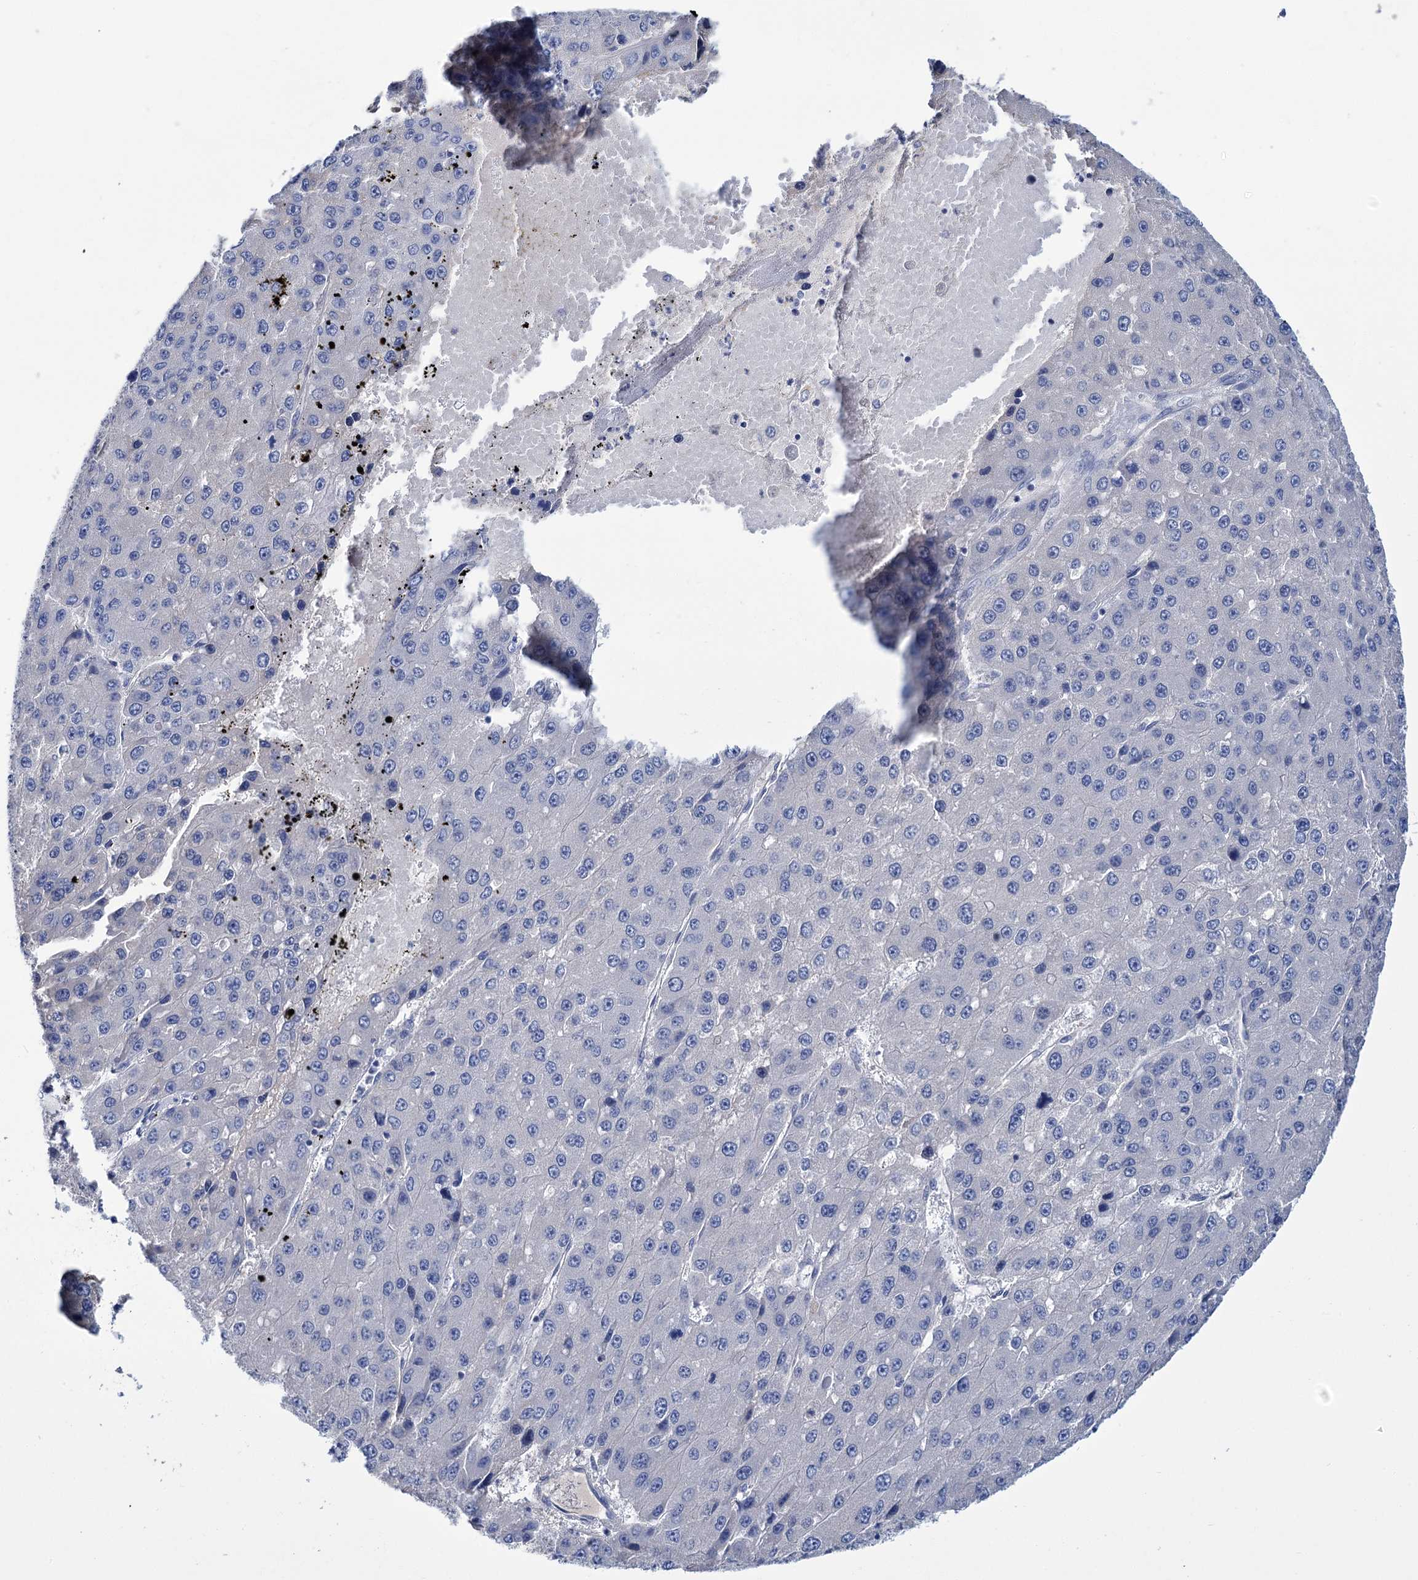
{"staining": {"intensity": "negative", "quantity": "none", "location": "none"}, "tissue": "liver cancer", "cell_type": "Tumor cells", "image_type": "cancer", "snomed": [{"axis": "morphology", "description": "Carcinoma, Hepatocellular, NOS"}, {"axis": "topography", "description": "Liver"}], "caption": "Liver cancer was stained to show a protein in brown. There is no significant expression in tumor cells. (DAB immunohistochemistry visualized using brightfield microscopy, high magnification).", "gene": "FBXW12", "patient": {"sex": "female", "age": 73}}